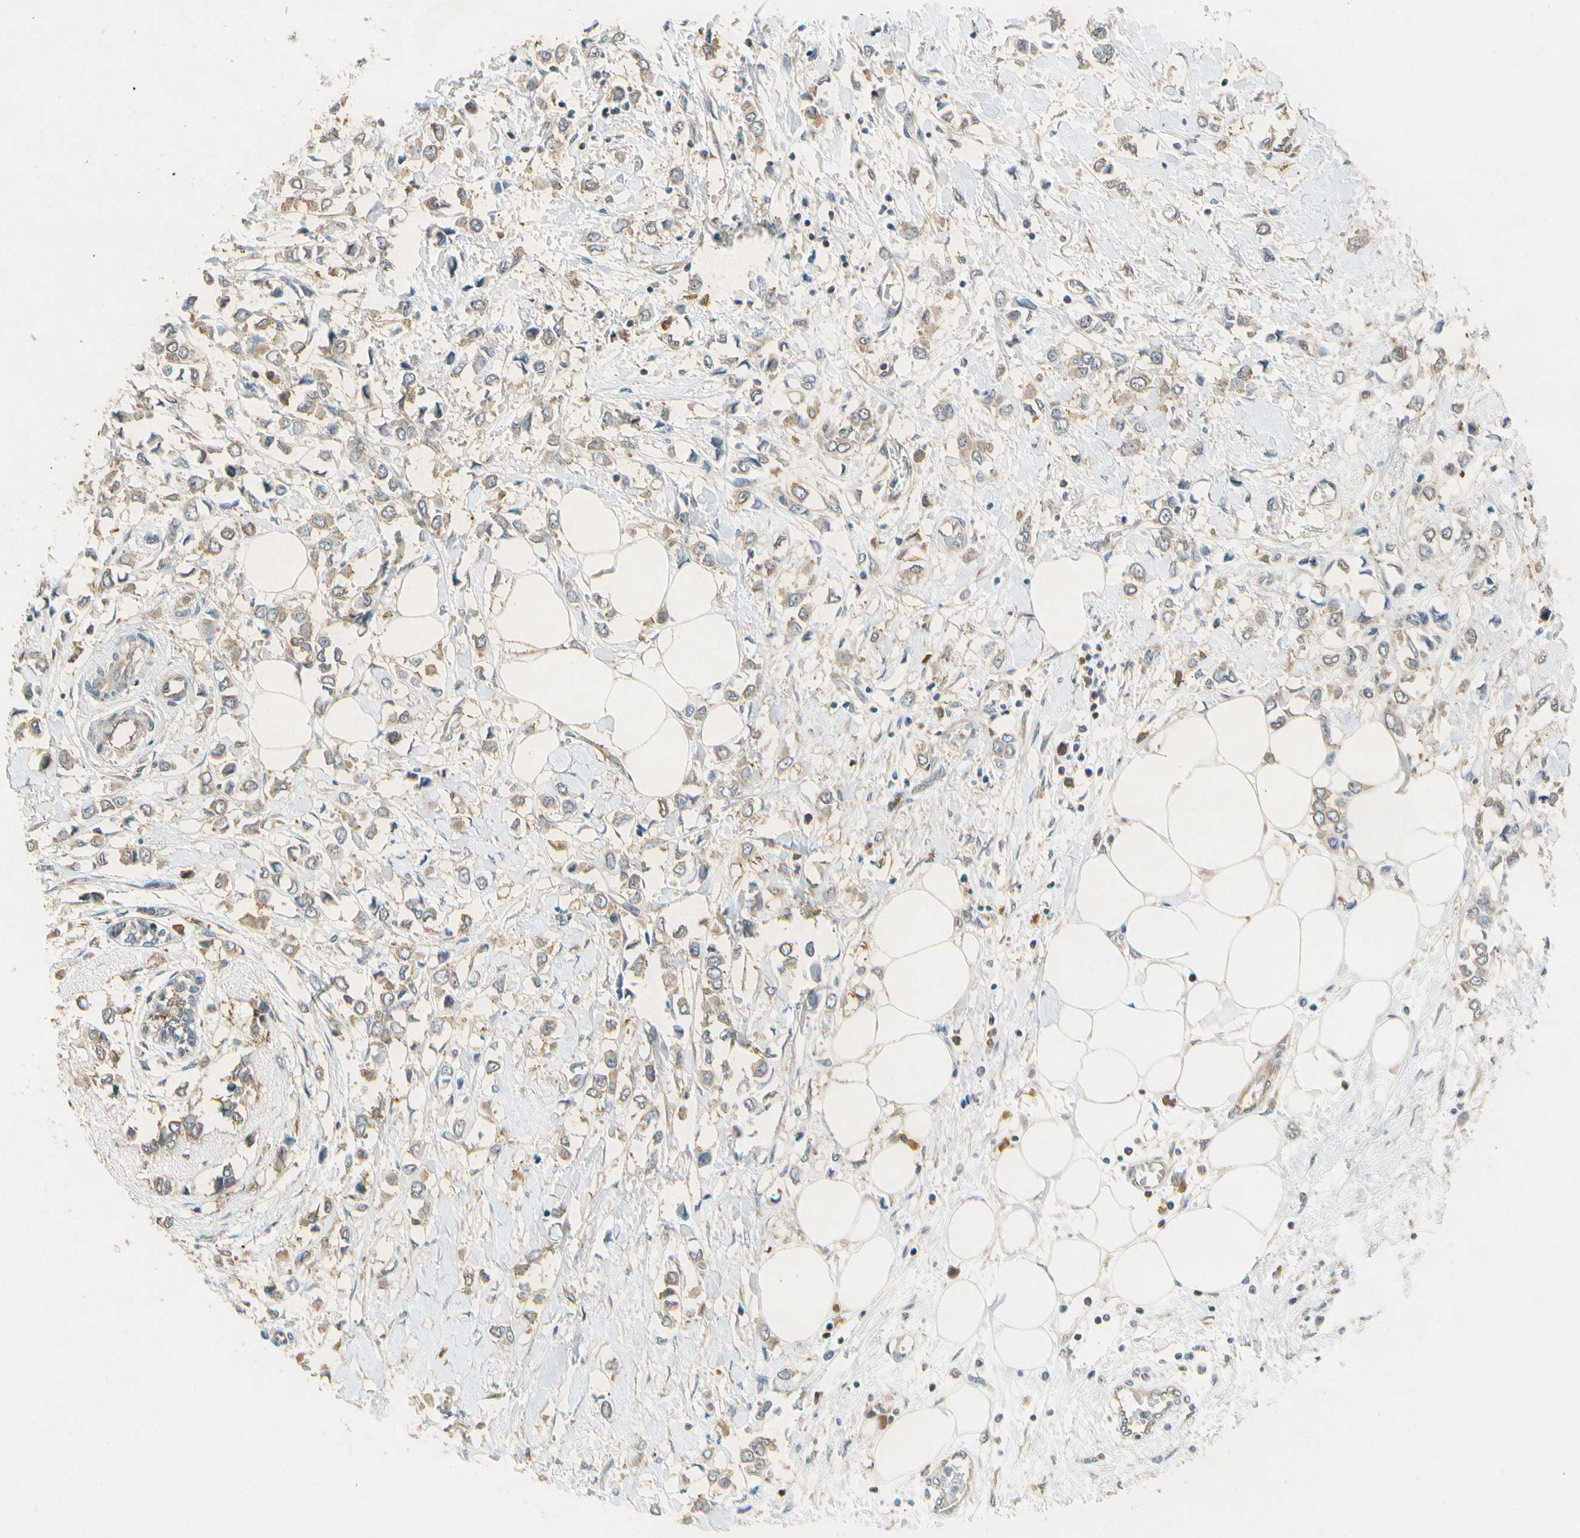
{"staining": {"intensity": "weak", "quantity": ">75%", "location": "cytoplasmic/membranous"}, "tissue": "breast cancer", "cell_type": "Tumor cells", "image_type": "cancer", "snomed": [{"axis": "morphology", "description": "Lobular carcinoma"}, {"axis": "topography", "description": "Breast"}], "caption": "Human lobular carcinoma (breast) stained for a protein (brown) shows weak cytoplasmic/membranous positive expression in approximately >75% of tumor cells.", "gene": "EIF1AX", "patient": {"sex": "female", "age": 51}}